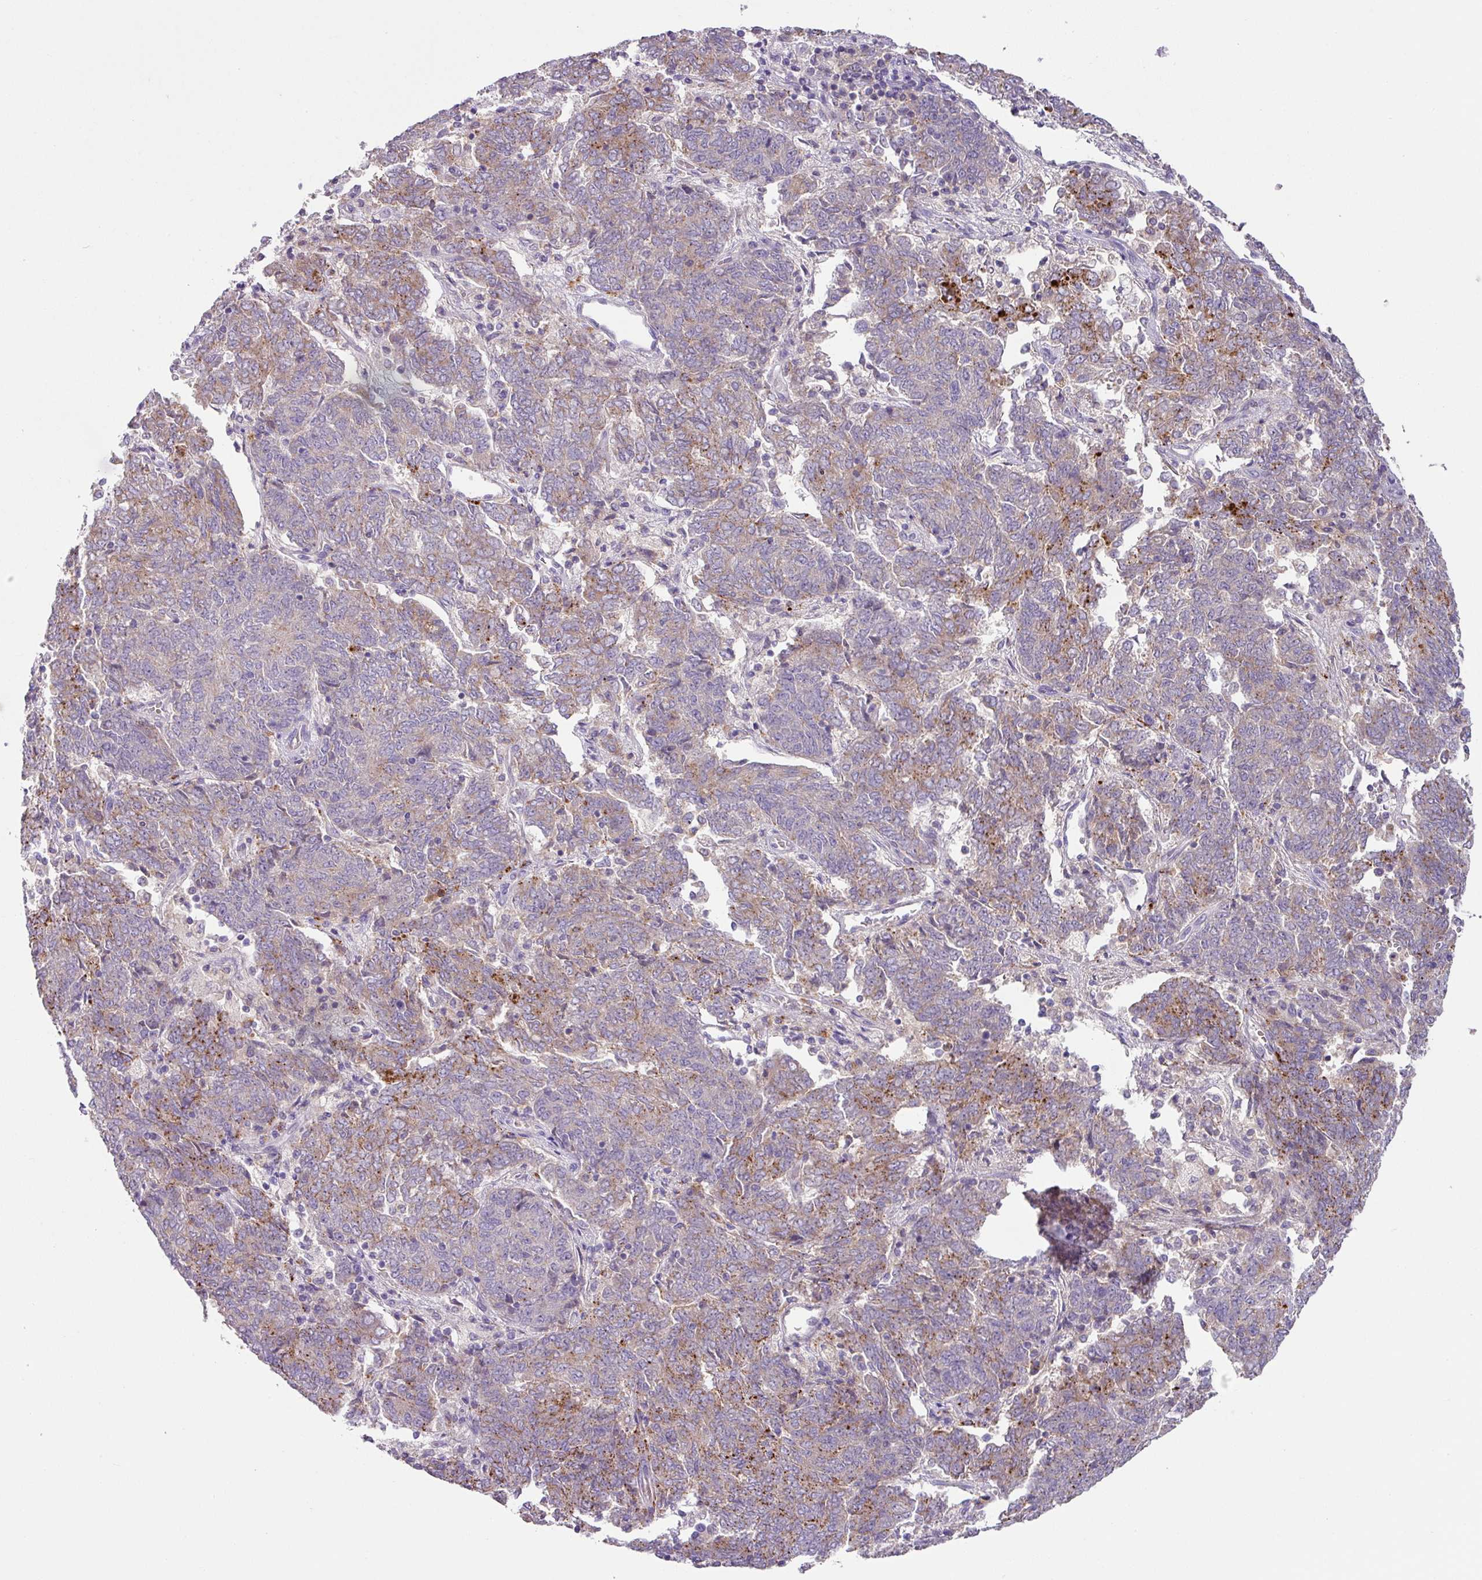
{"staining": {"intensity": "moderate", "quantity": "25%-75%", "location": "cytoplasmic/membranous"}, "tissue": "endometrial cancer", "cell_type": "Tumor cells", "image_type": "cancer", "snomed": [{"axis": "morphology", "description": "Adenocarcinoma, NOS"}, {"axis": "topography", "description": "Endometrium"}], "caption": "Immunohistochemical staining of human endometrial cancer displays medium levels of moderate cytoplasmic/membranous protein expression in about 25%-75% of tumor cells.", "gene": "PLEKHH3", "patient": {"sex": "female", "age": 80}}